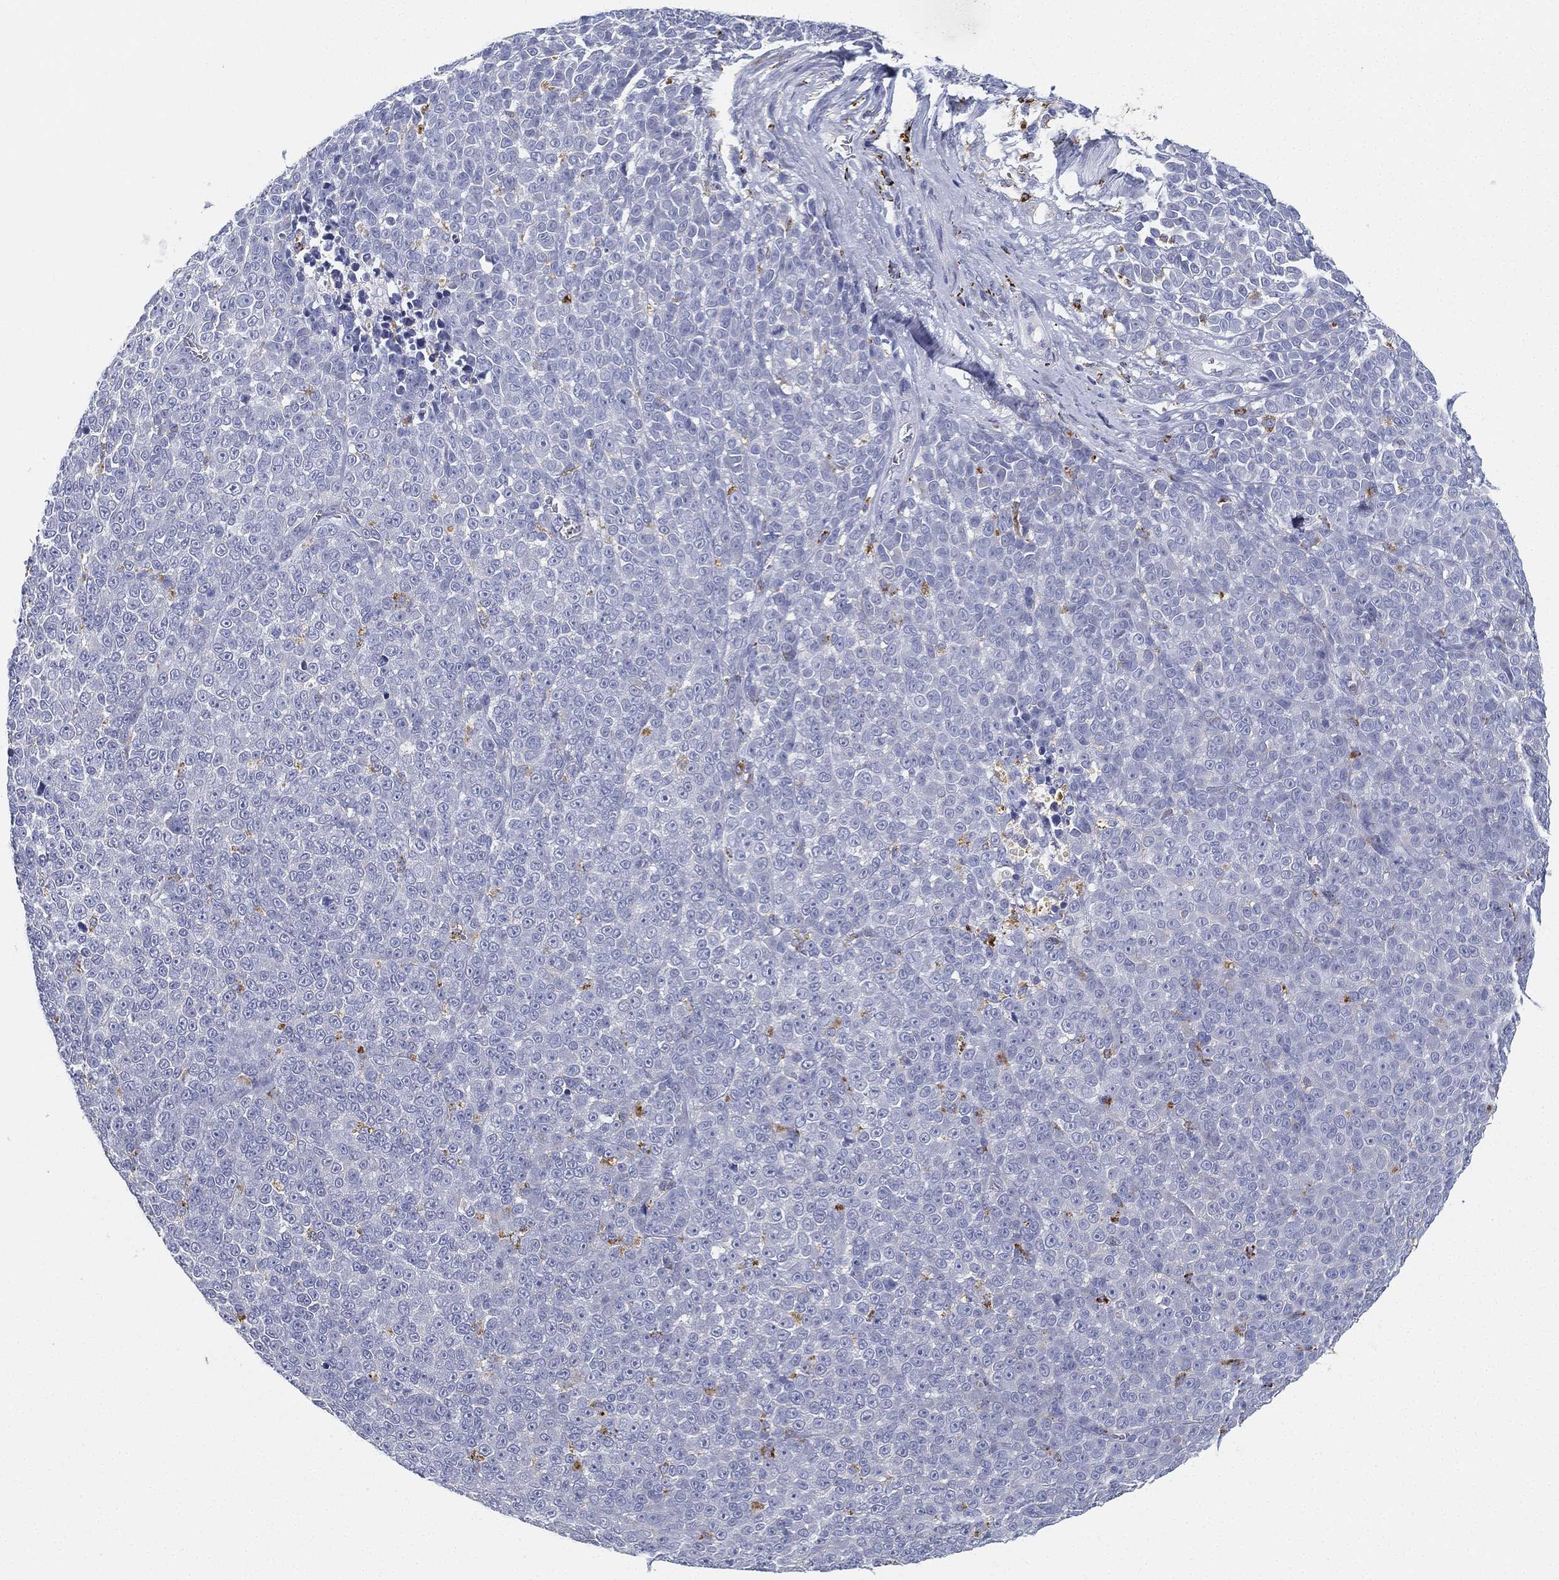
{"staining": {"intensity": "negative", "quantity": "none", "location": "none"}, "tissue": "melanoma", "cell_type": "Tumor cells", "image_type": "cancer", "snomed": [{"axis": "morphology", "description": "Malignant melanoma, NOS"}, {"axis": "topography", "description": "Skin"}], "caption": "A high-resolution micrograph shows IHC staining of melanoma, which displays no significant expression in tumor cells. The staining was performed using DAB (3,3'-diaminobenzidine) to visualize the protein expression in brown, while the nuclei were stained in blue with hematoxylin (Magnification: 20x).", "gene": "NPC2", "patient": {"sex": "female", "age": 95}}